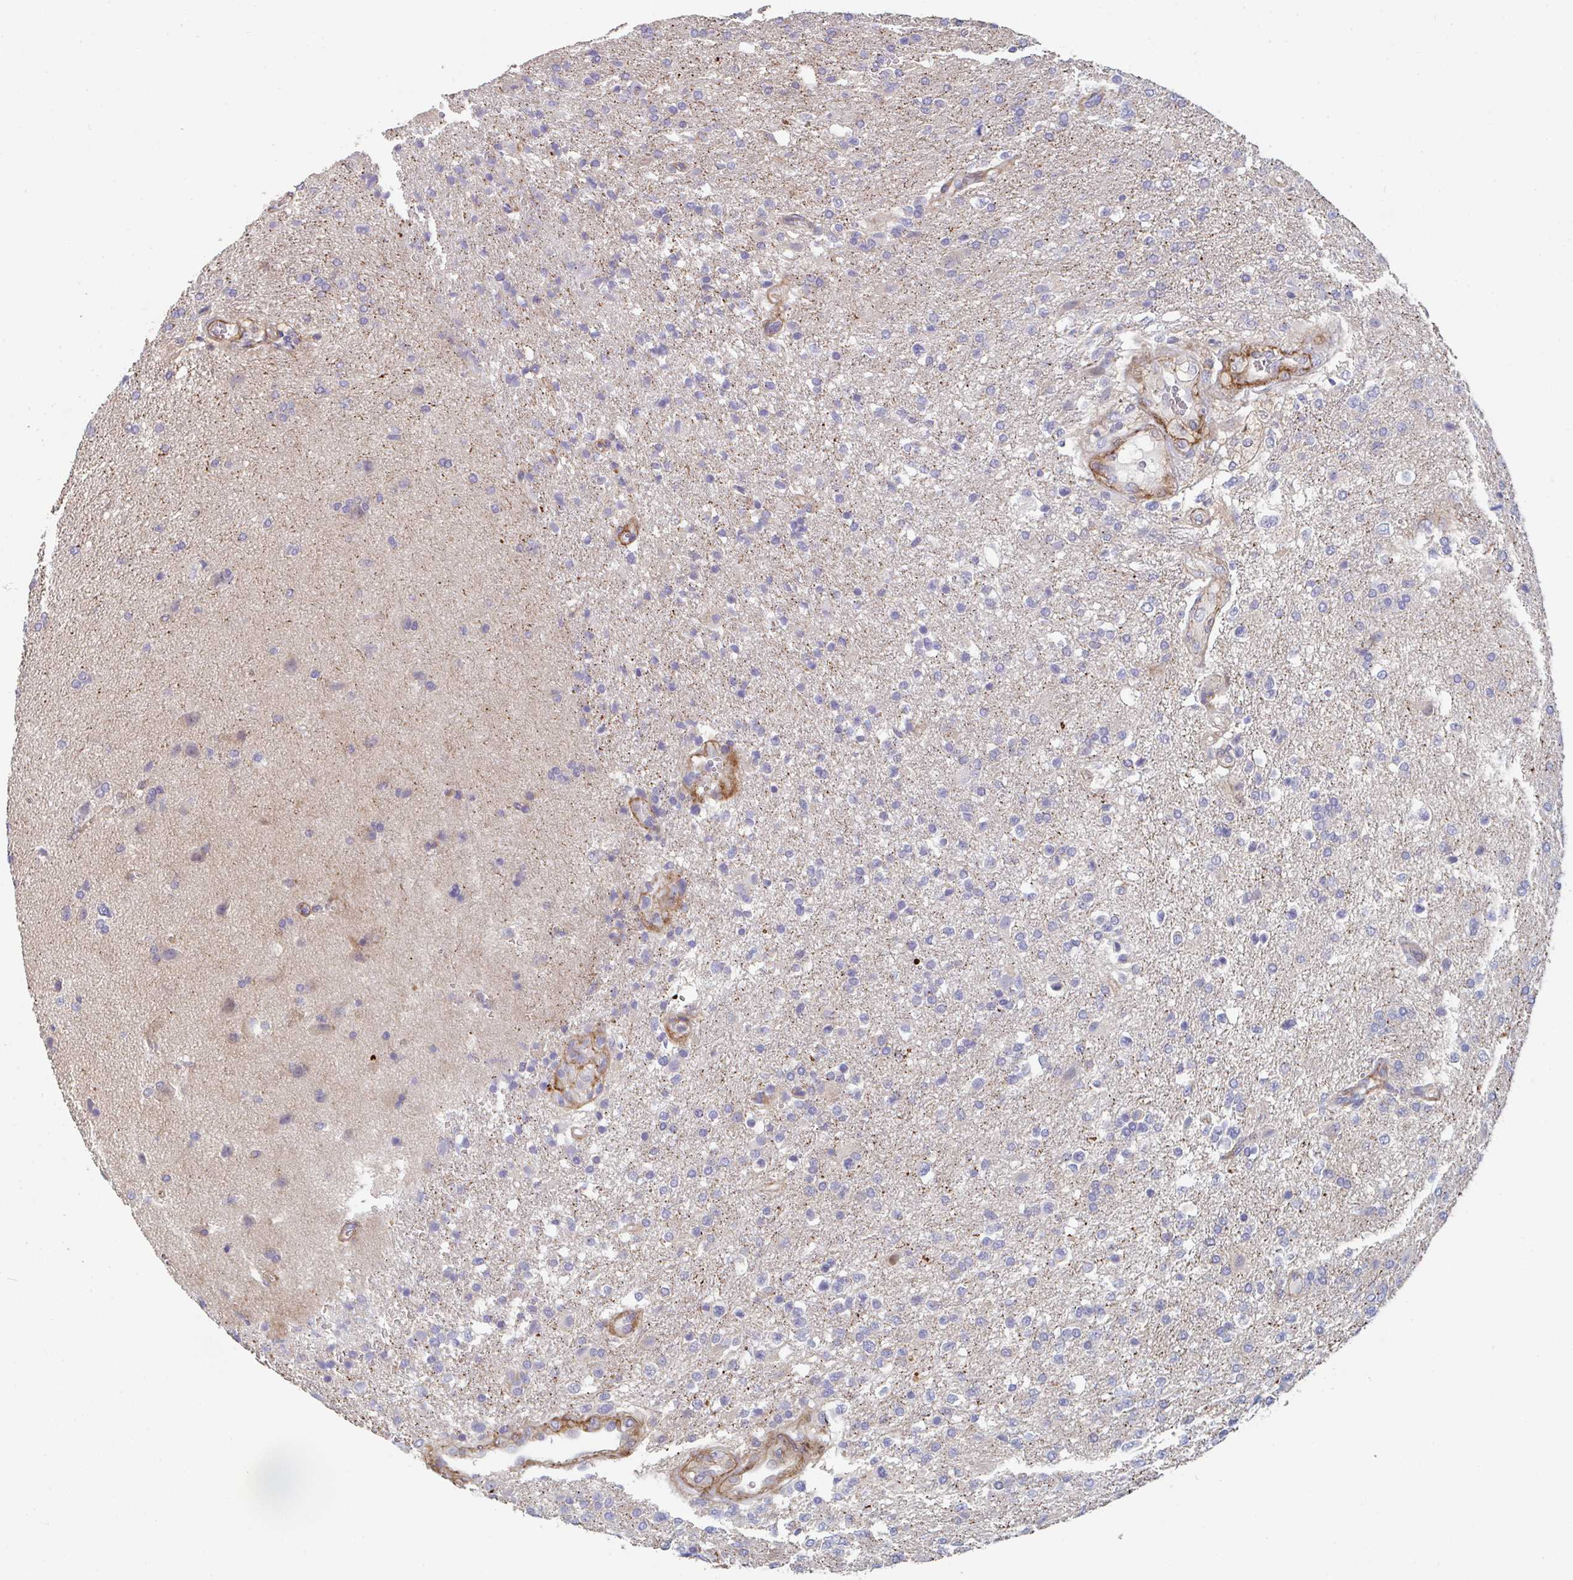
{"staining": {"intensity": "negative", "quantity": "none", "location": "none"}, "tissue": "glioma", "cell_type": "Tumor cells", "image_type": "cancer", "snomed": [{"axis": "morphology", "description": "Glioma, malignant, High grade"}, {"axis": "topography", "description": "Brain"}], "caption": "The micrograph shows no staining of tumor cells in glioma.", "gene": "FZD2", "patient": {"sex": "male", "age": 56}}